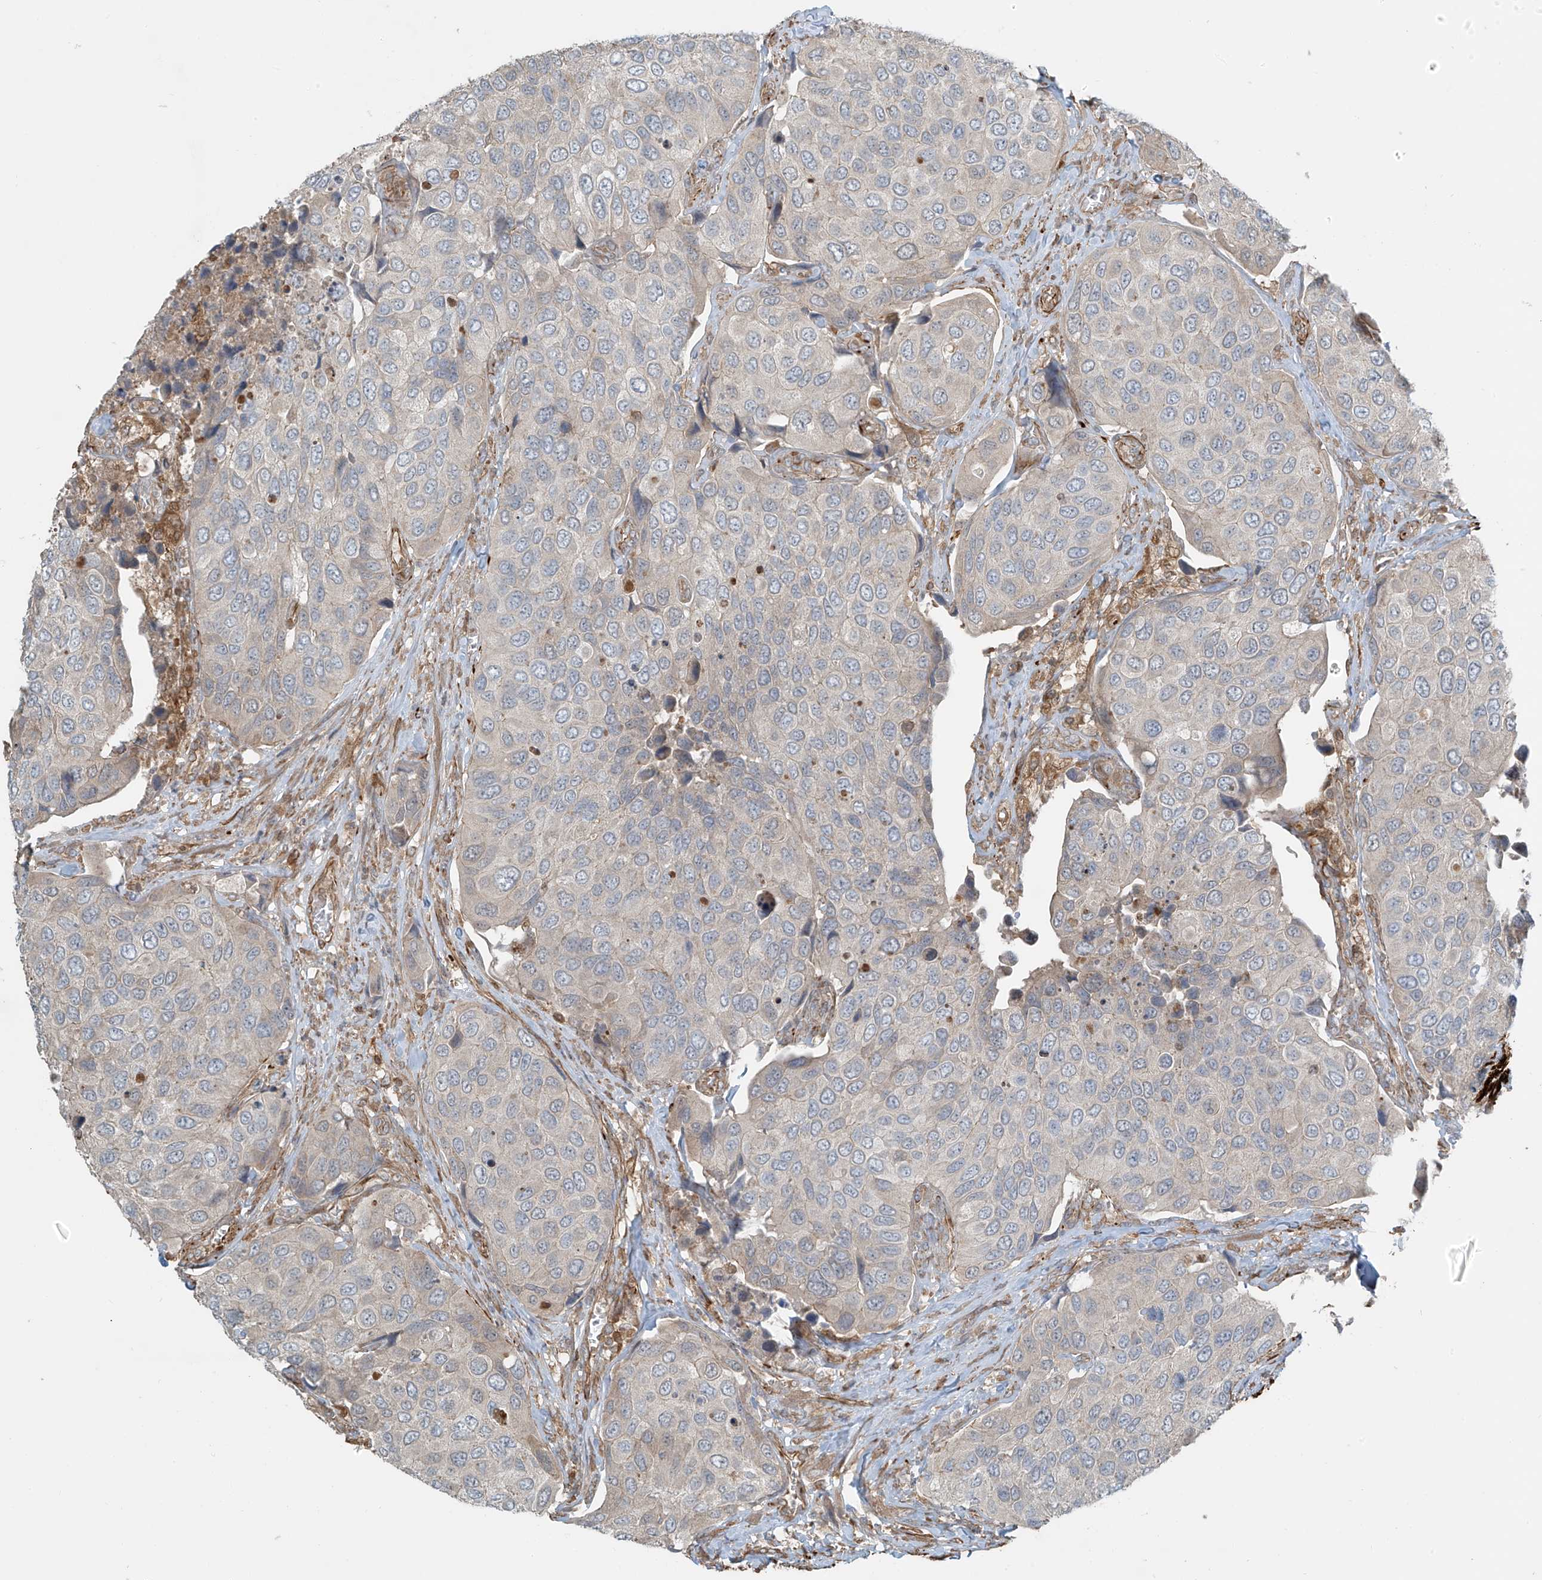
{"staining": {"intensity": "negative", "quantity": "none", "location": "none"}, "tissue": "urothelial cancer", "cell_type": "Tumor cells", "image_type": "cancer", "snomed": [{"axis": "morphology", "description": "Urothelial carcinoma, High grade"}, {"axis": "topography", "description": "Urinary bladder"}], "caption": "This histopathology image is of urothelial cancer stained with IHC to label a protein in brown with the nuclei are counter-stained blue. There is no staining in tumor cells.", "gene": "SH3BGRL3", "patient": {"sex": "male", "age": 74}}